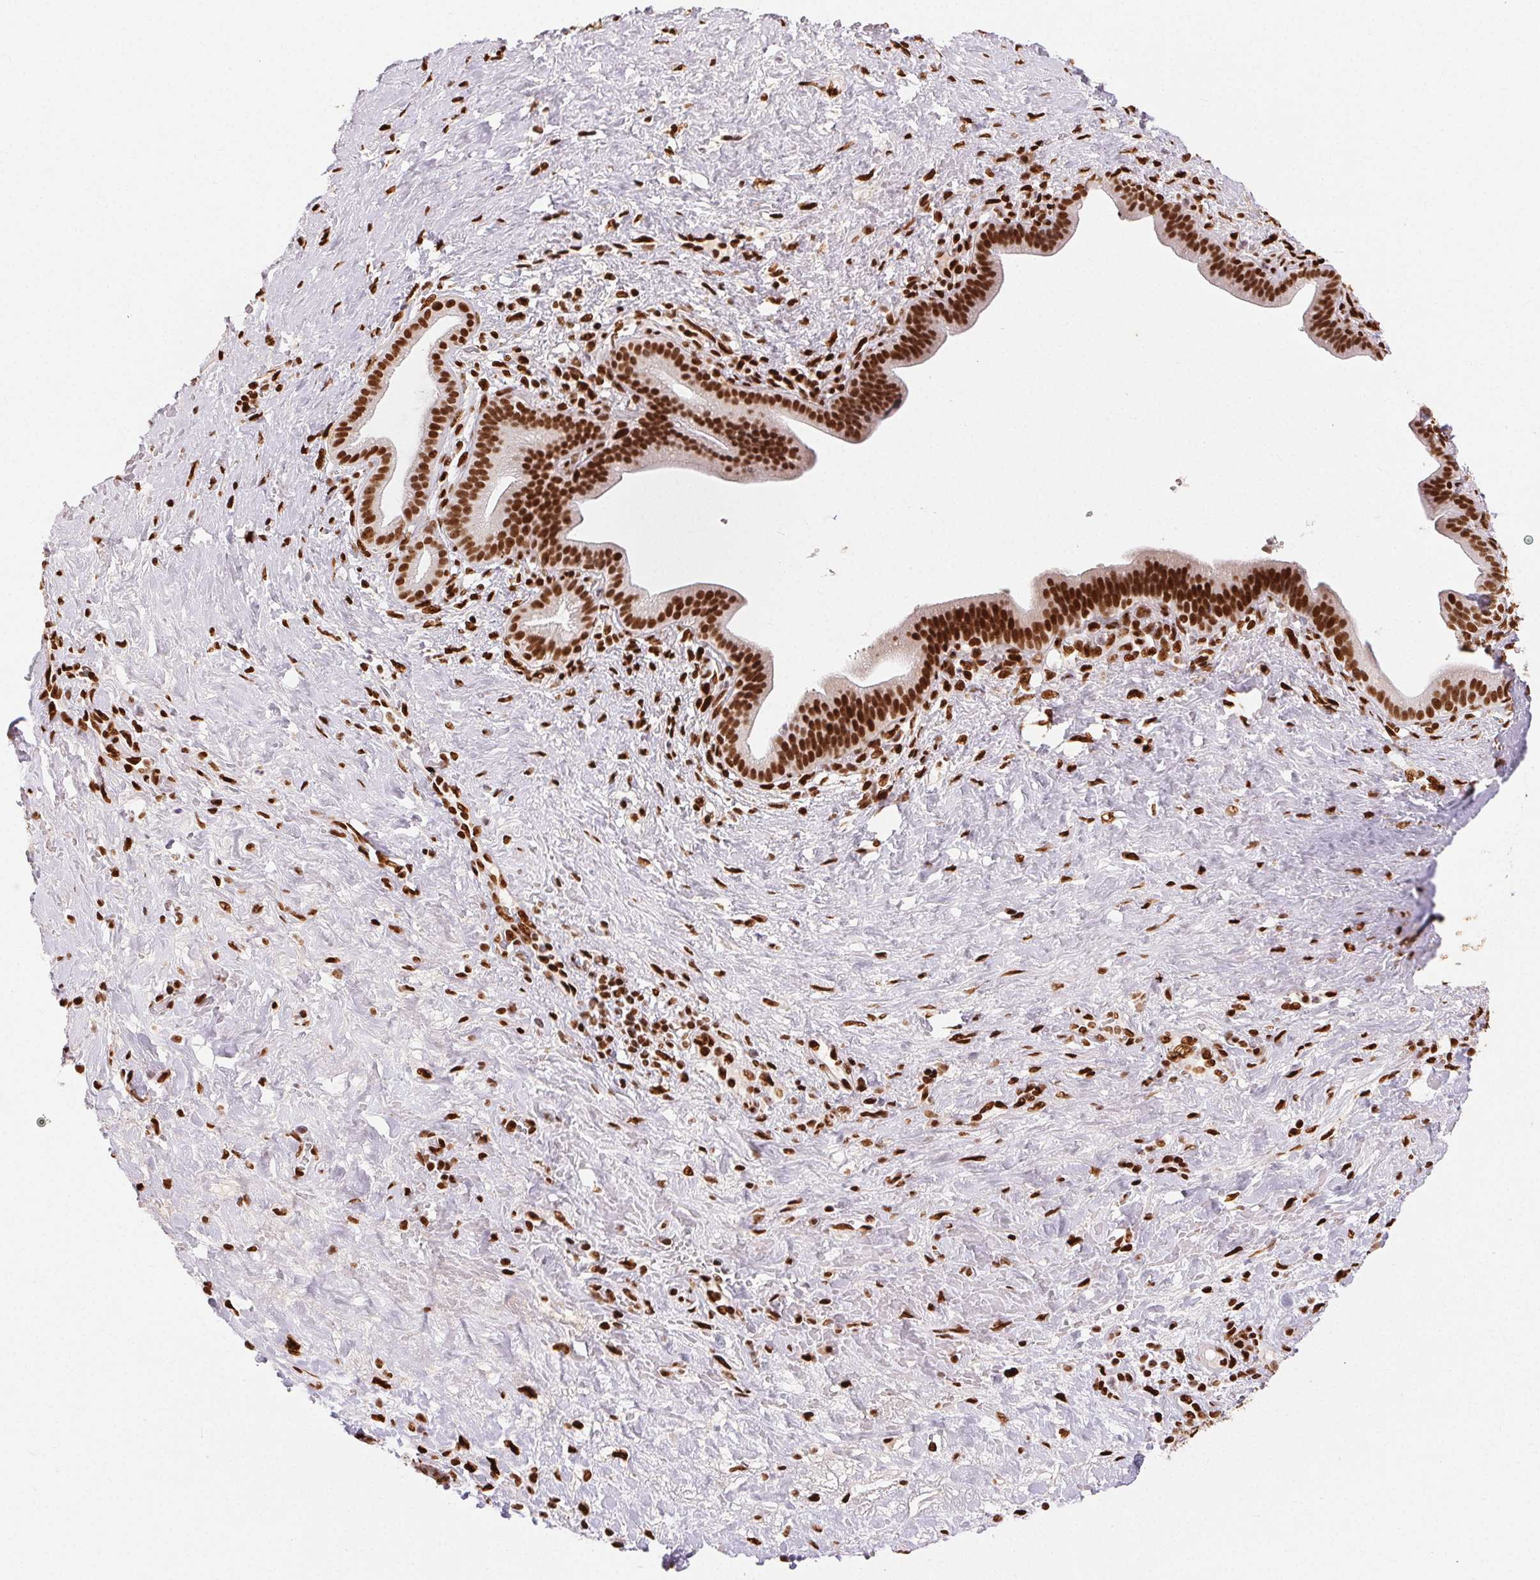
{"staining": {"intensity": "strong", "quantity": ">75%", "location": "nuclear"}, "tissue": "pancreatic cancer", "cell_type": "Tumor cells", "image_type": "cancer", "snomed": [{"axis": "morphology", "description": "Adenocarcinoma, NOS"}, {"axis": "topography", "description": "Pancreas"}], "caption": "Strong nuclear expression is appreciated in about >75% of tumor cells in pancreatic cancer (adenocarcinoma).", "gene": "ZNF80", "patient": {"sex": "male", "age": 44}}